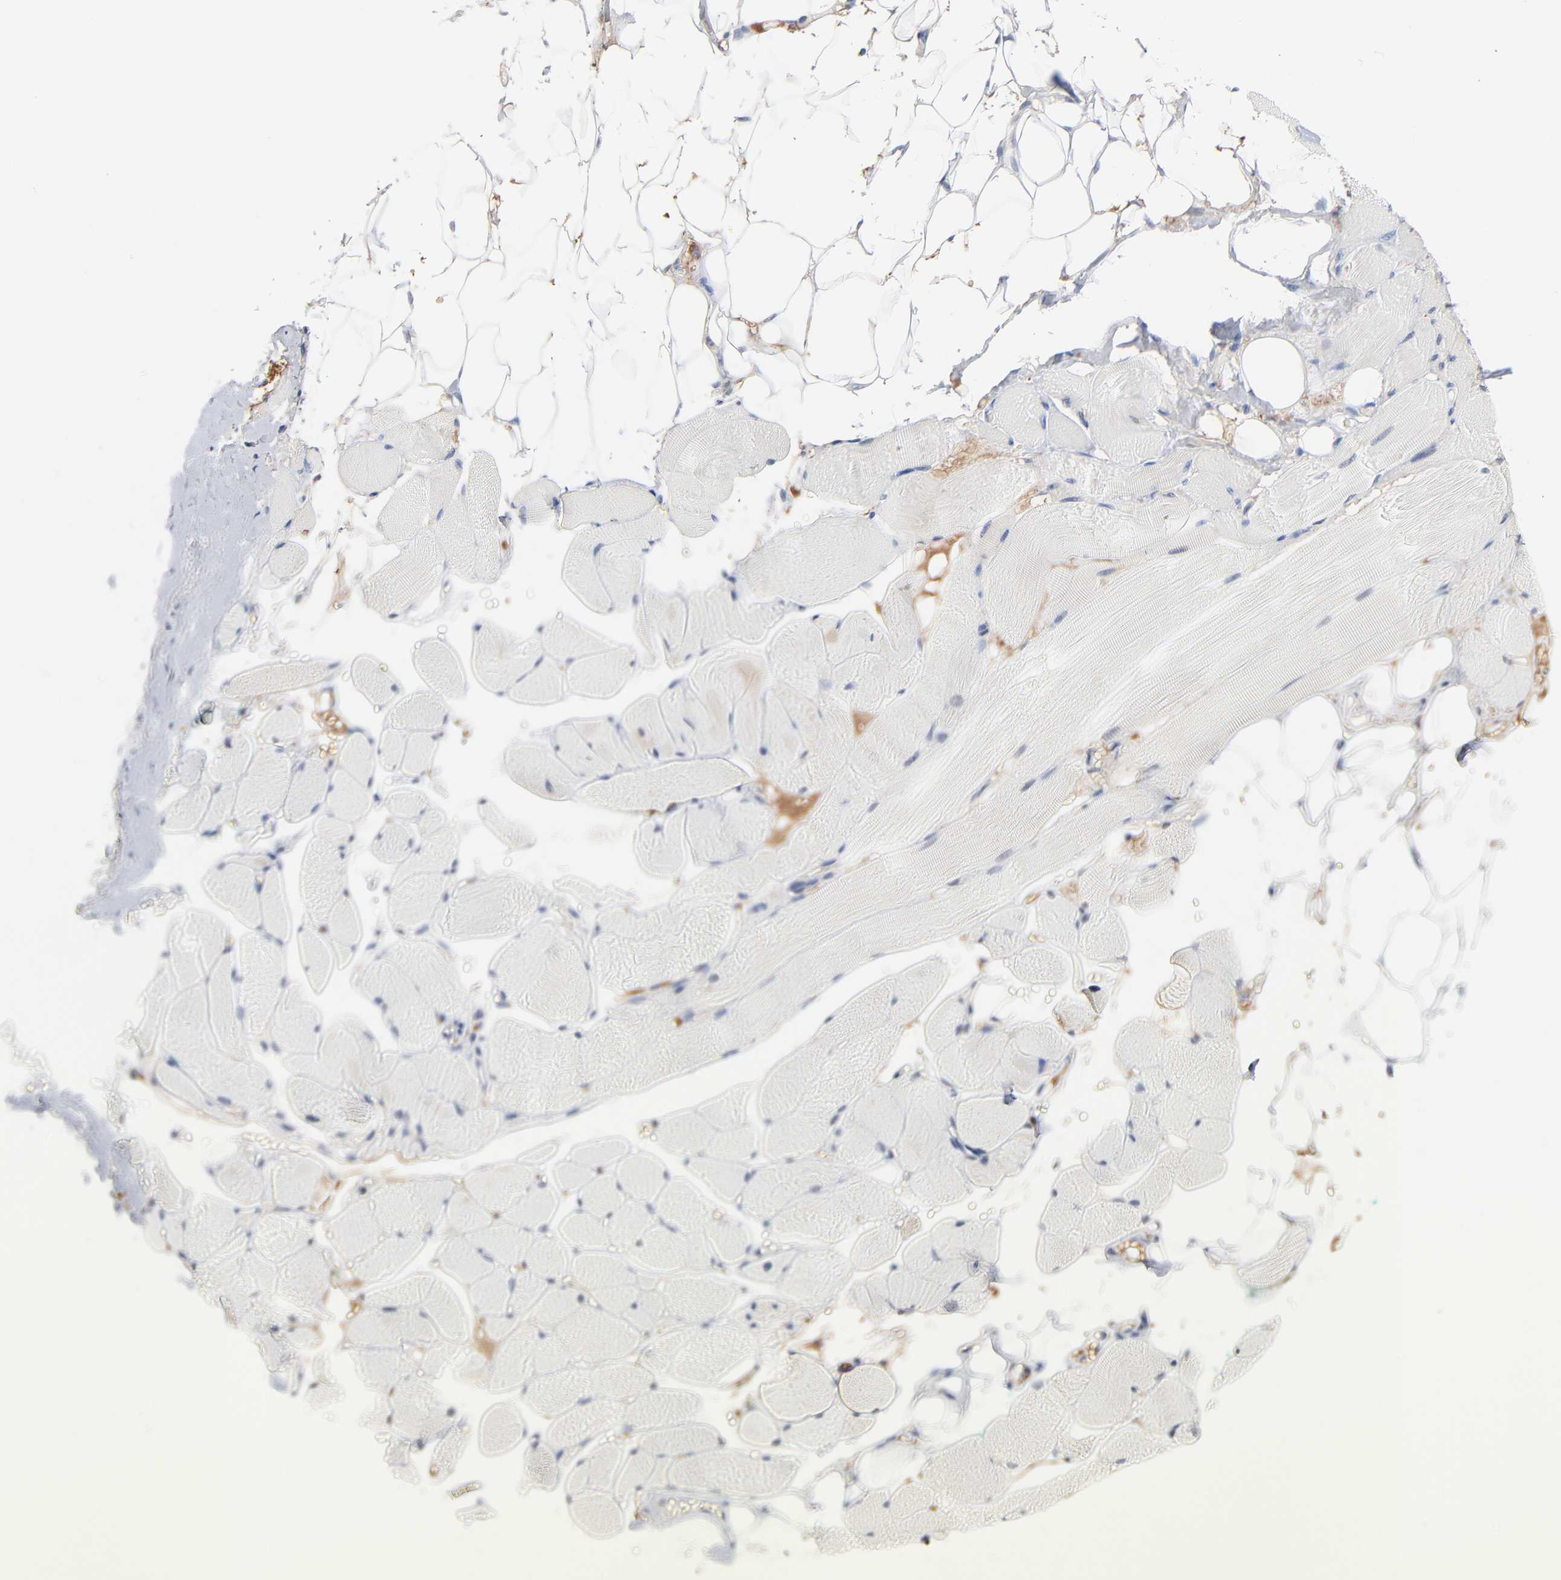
{"staining": {"intensity": "negative", "quantity": "none", "location": "none"}, "tissue": "skeletal muscle", "cell_type": "Myocytes", "image_type": "normal", "snomed": [{"axis": "morphology", "description": "Normal tissue, NOS"}, {"axis": "topography", "description": "Skeletal muscle"}, {"axis": "topography", "description": "Peripheral nerve tissue"}], "caption": "IHC micrograph of normal skeletal muscle: skeletal muscle stained with DAB demonstrates no significant protein staining in myocytes. Nuclei are stained in blue.", "gene": "SERPINA4", "patient": {"sex": "female", "age": 84}}